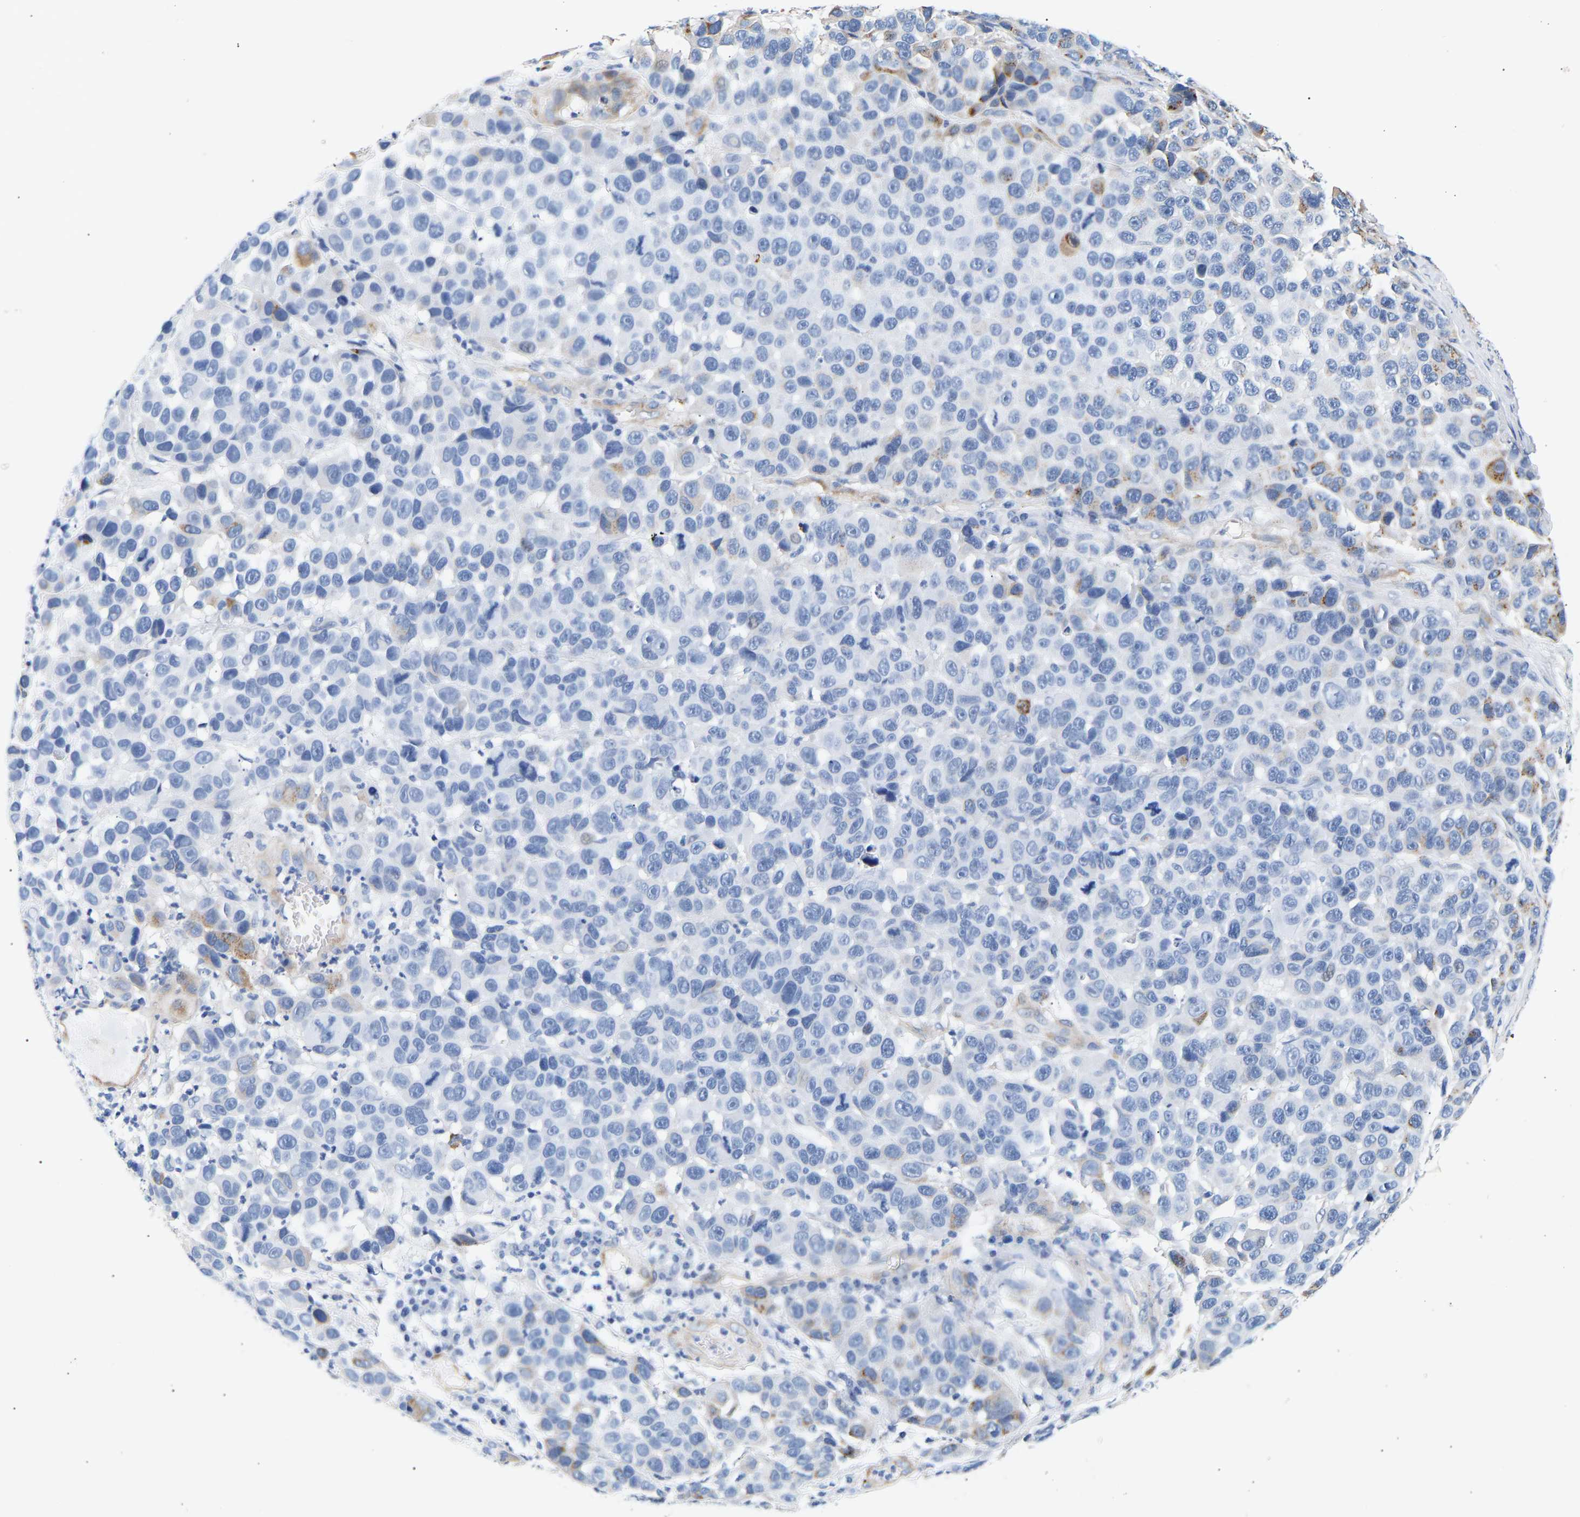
{"staining": {"intensity": "negative", "quantity": "none", "location": "none"}, "tissue": "melanoma", "cell_type": "Tumor cells", "image_type": "cancer", "snomed": [{"axis": "morphology", "description": "Malignant melanoma, NOS"}, {"axis": "topography", "description": "Skin"}], "caption": "The histopathology image demonstrates no staining of tumor cells in malignant melanoma. (Brightfield microscopy of DAB (3,3'-diaminobenzidine) immunohistochemistry (IHC) at high magnification).", "gene": "IGFBP7", "patient": {"sex": "male", "age": 53}}